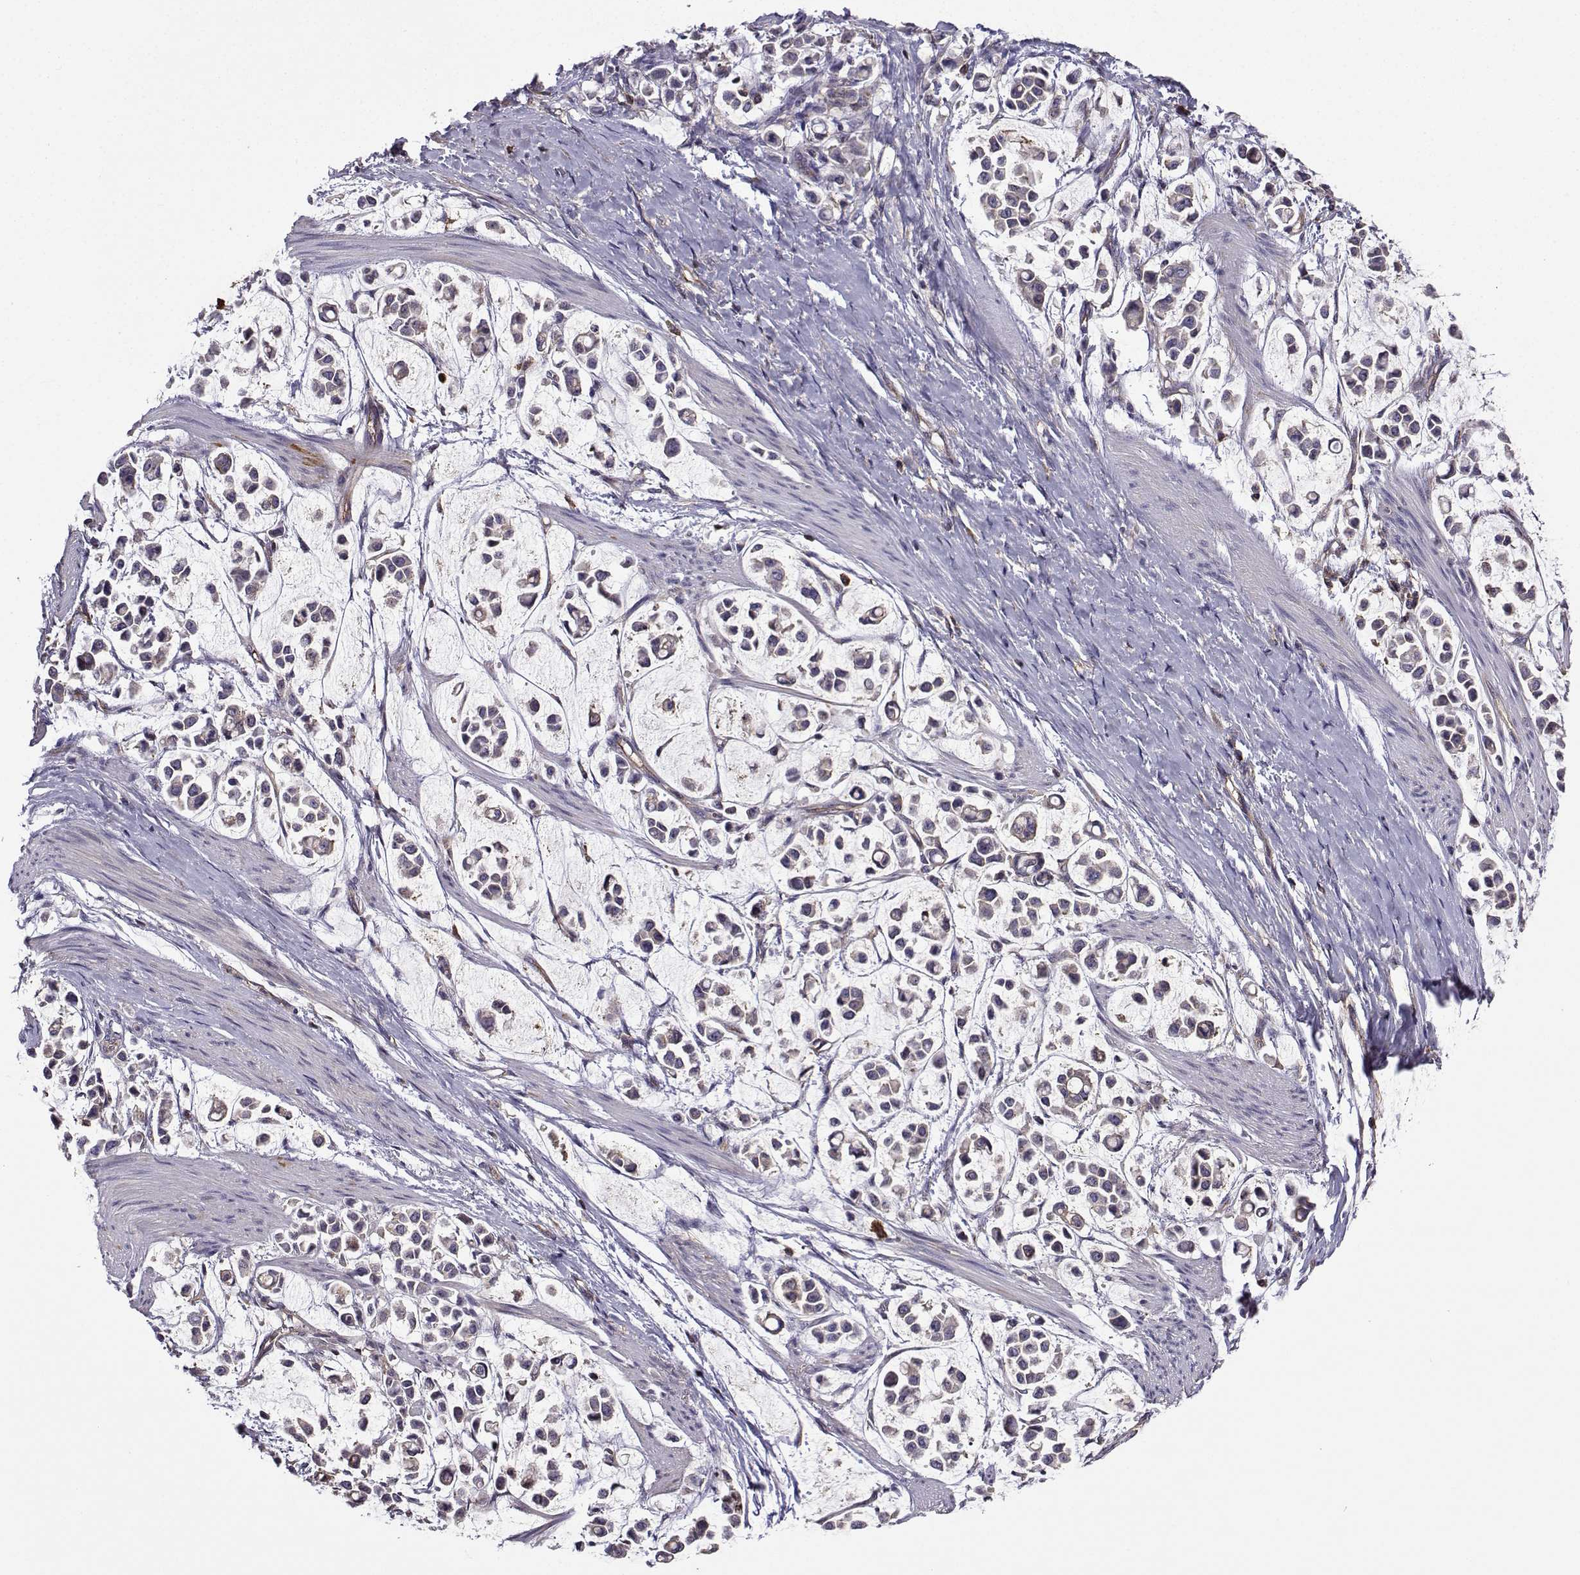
{"staining": {"intensity": "negative", "quantity": "none", "location": "none"}, "tissue": "stomach cancer", "cell_type": "Tumor cells", "image_type": "cancer", "snomed": [{"axis": "morphology", "description": "Adenocarcinoma, NOS"}, {"axis": "topography", "description": "Stomach"}], "caption": "An image of human adenocarcinoma (stomach) is negative for staining in tumor cells.", "gene": "ITGB8", "patient": {"sex": "male", "age": 82}}